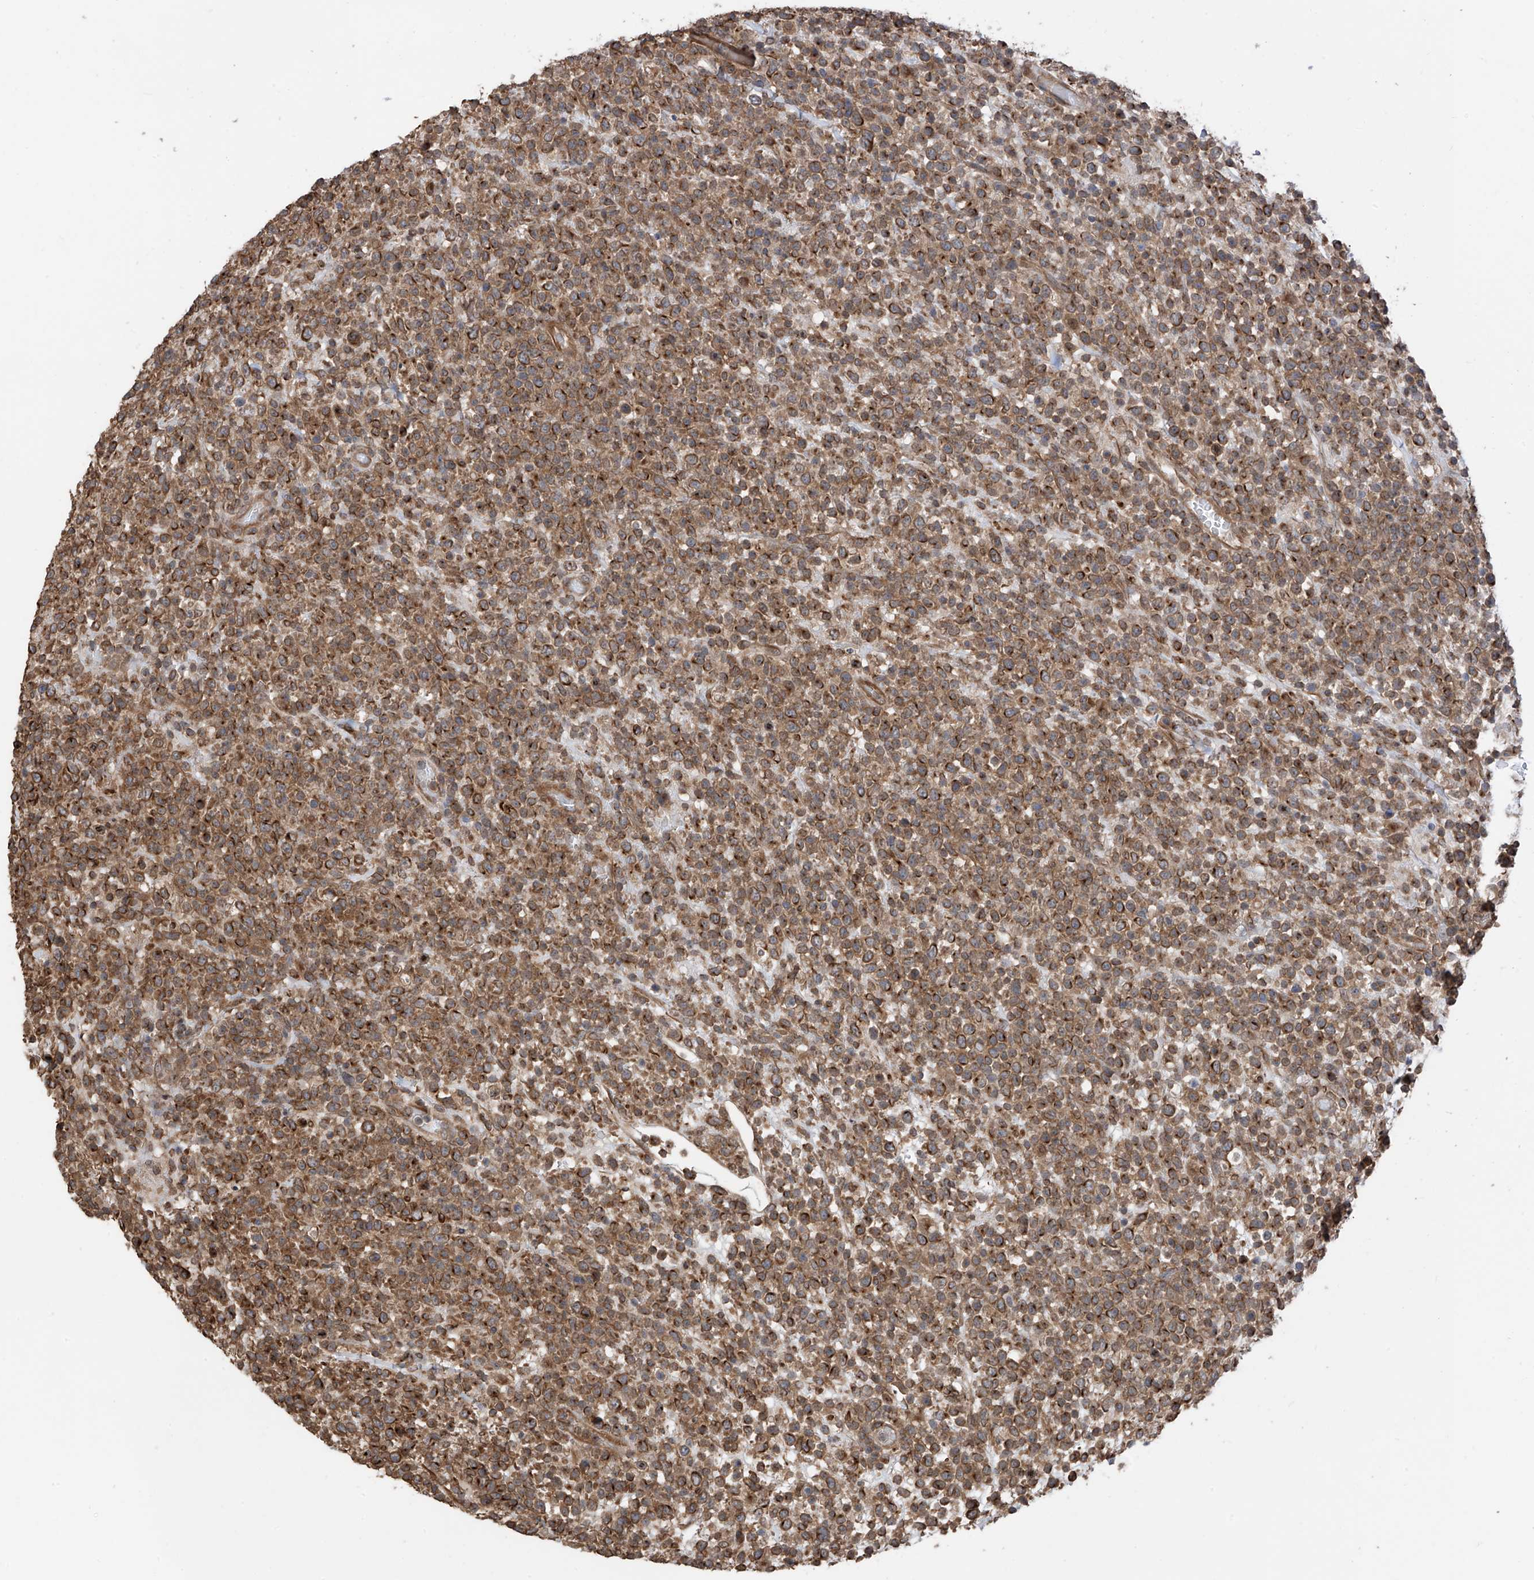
{"staining": {"intensity": "strong", "quantity": ">75%", "location": "cytoplasmic/membranous"}, "tissue": "lymphoma", "cell_type": "Tumor cells", "image_type": "cancer", "snomed": [{"axis": "morphology", "description": "Malignant lymphoma, non-Hodgkin's type, High grade"}, {"axis": "topography", "description": "Colon"}], "caption": "Strong cytoplasmic/membranous positivity for a protein is seen in approximately >75% of tumor cells of lymphoma using immunohistochemistry (IHC).", "gene": "RPAIN", "patient": {"sex": "female", "age": 53}}